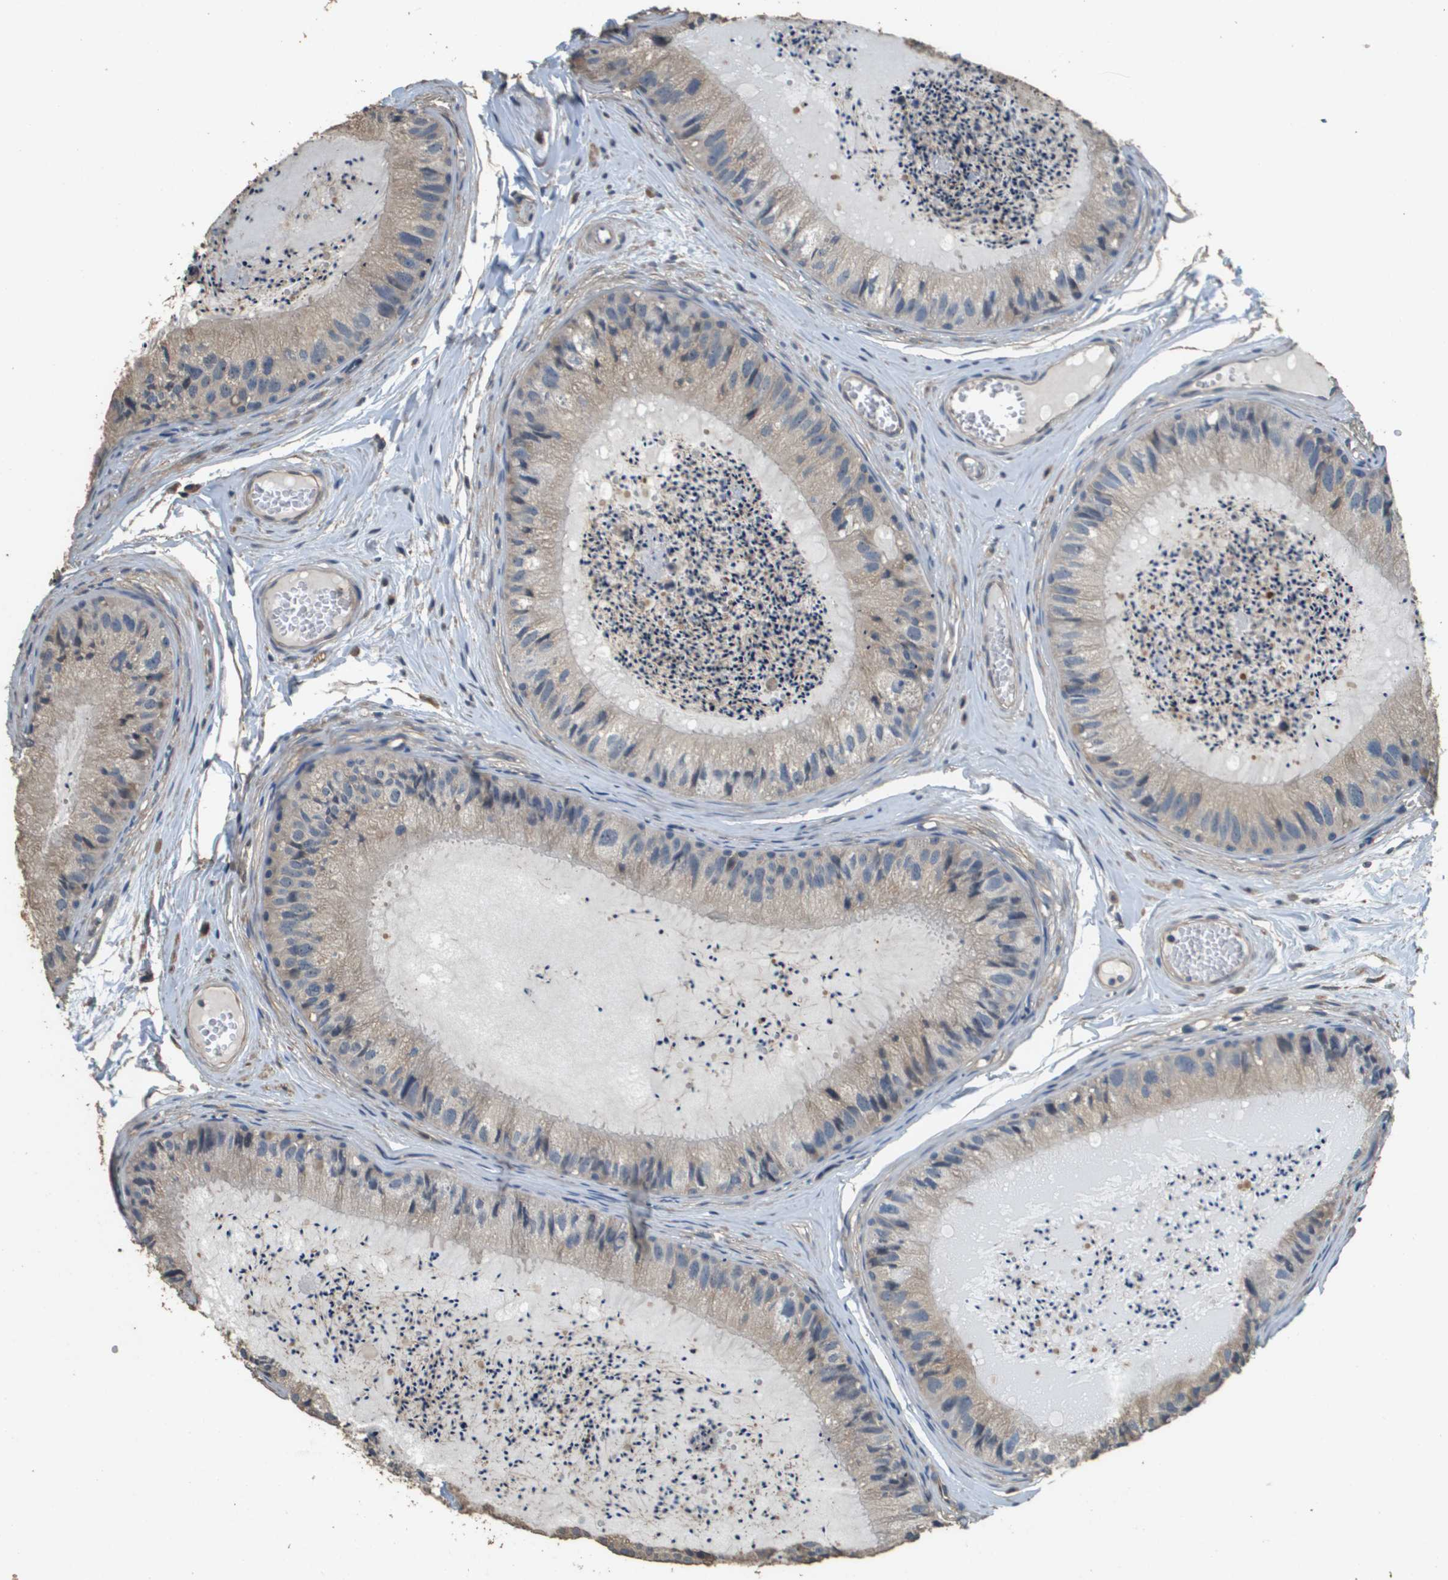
{"staining": {"intensity": "weak", "quantity": ">75%", "location": "cytoplasmic/membranous"}, "tissue": "epididymis", "cell_type": "Glandular cells", "image_type": "normal", "snomed": [{"axis": "morphology", "description": "Normal tissue, NOS"}, {"axis": "topography", "description": "Epididymis"}], "caption": "Protein staining of normal epididymis displays weak cytoplasmic/membranous expression in about >75% of glandular cells. (brown staining indicates protein expression, while blue staining denotes nuclei).", "gene": "RAB6B", "patient": {"sex": "male", "age": 31}}